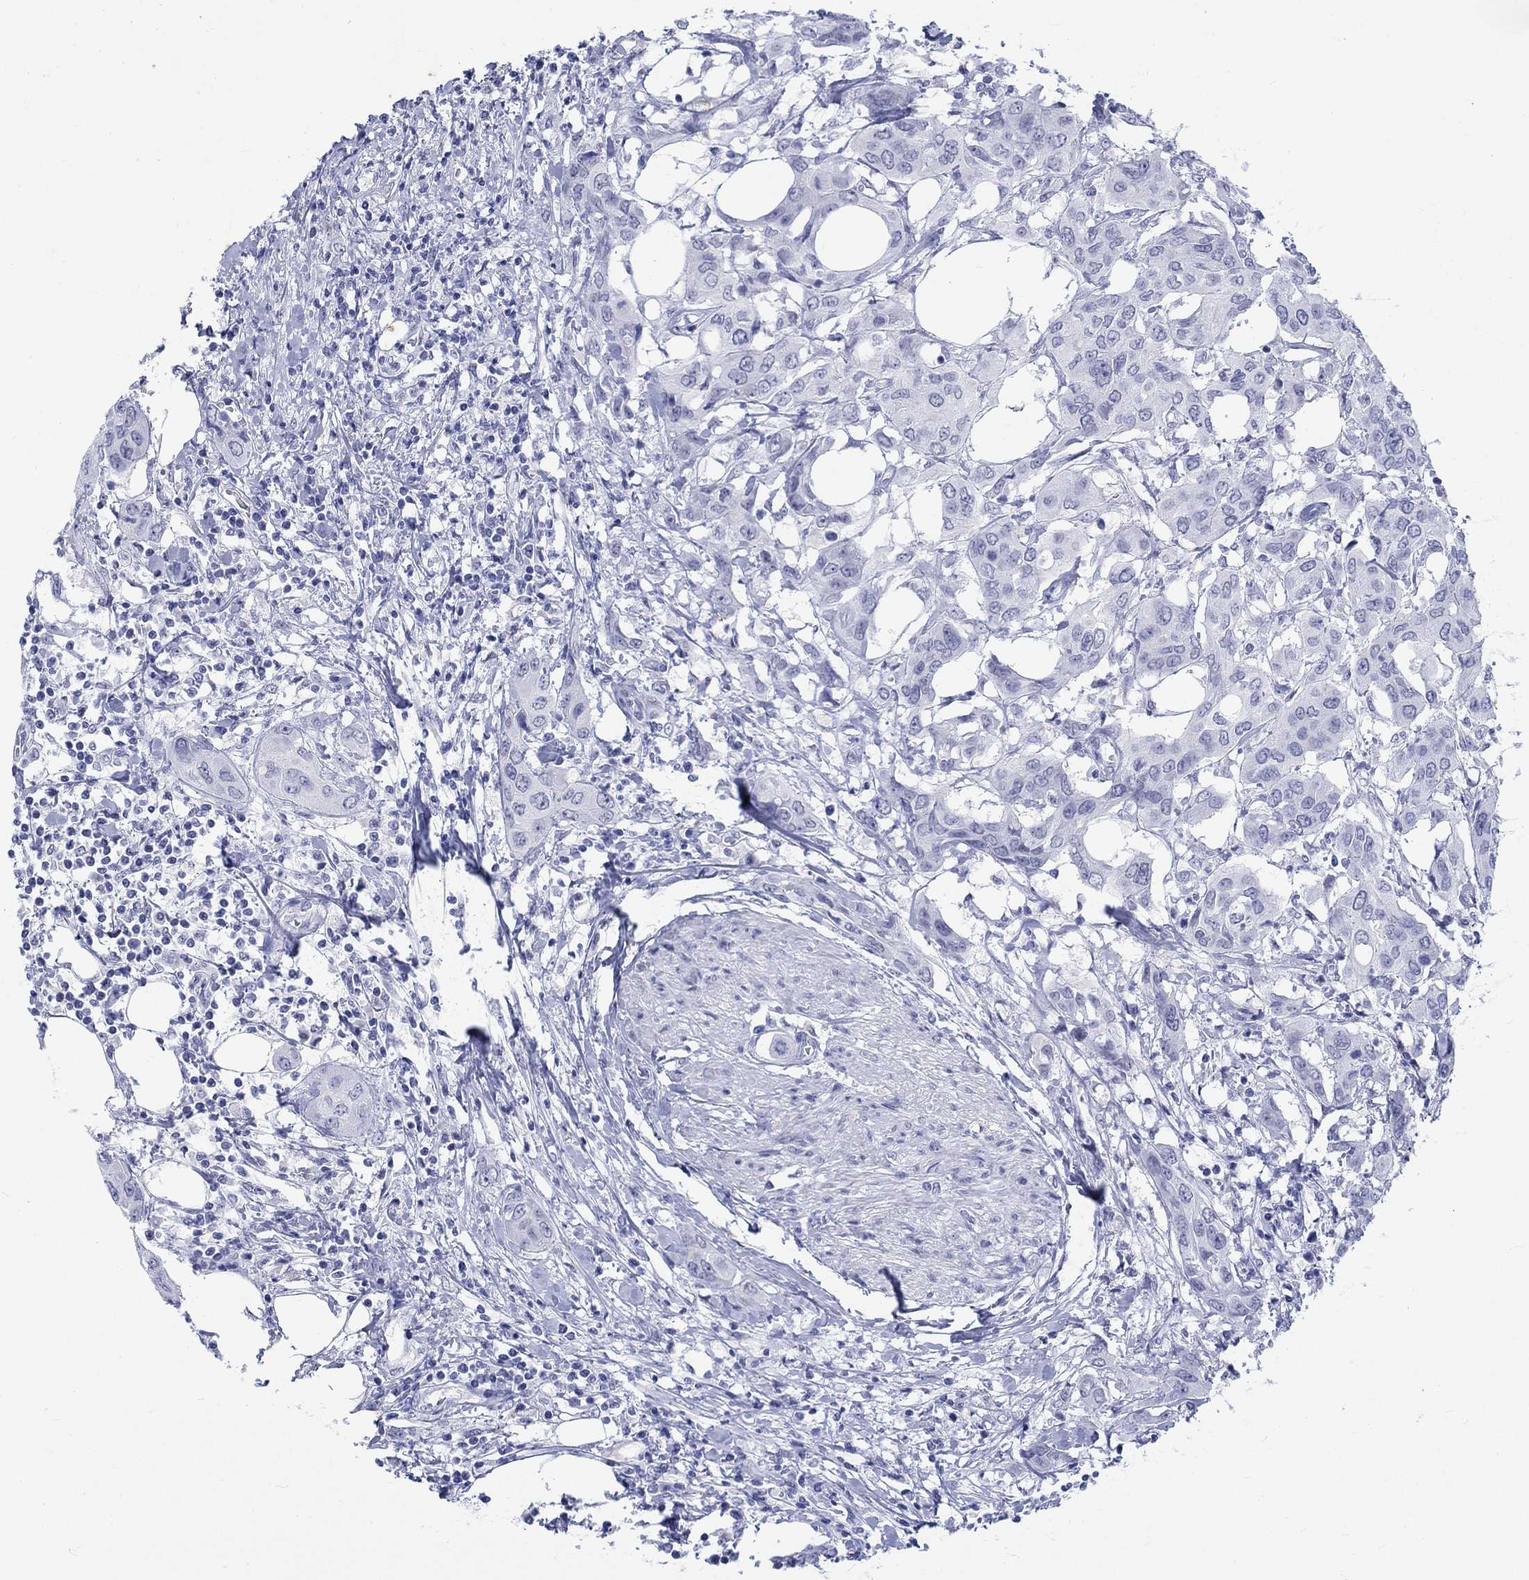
{"staining": {"intensity": "negative", "quantity": "none", "location": "none"}, "tissue": "urothelial cancer", "cell_type": "Tumor cells", "image_type": "cancer", "snomed": [{"axis": "morphology", "description": "Urothelial carcinoma, NOS"}, {"axis": "morphology", "description": "Urothelial carcinoma, High grade"}, {"axis": "topography", "description": "Urinary bladder"}], "caption": "DAB immunohistochemical staining of human urothelial cancer shows no significant positivity in tumor cells.", "gene": "KRT76", "patient": {"sex": "male", "age": 63}}